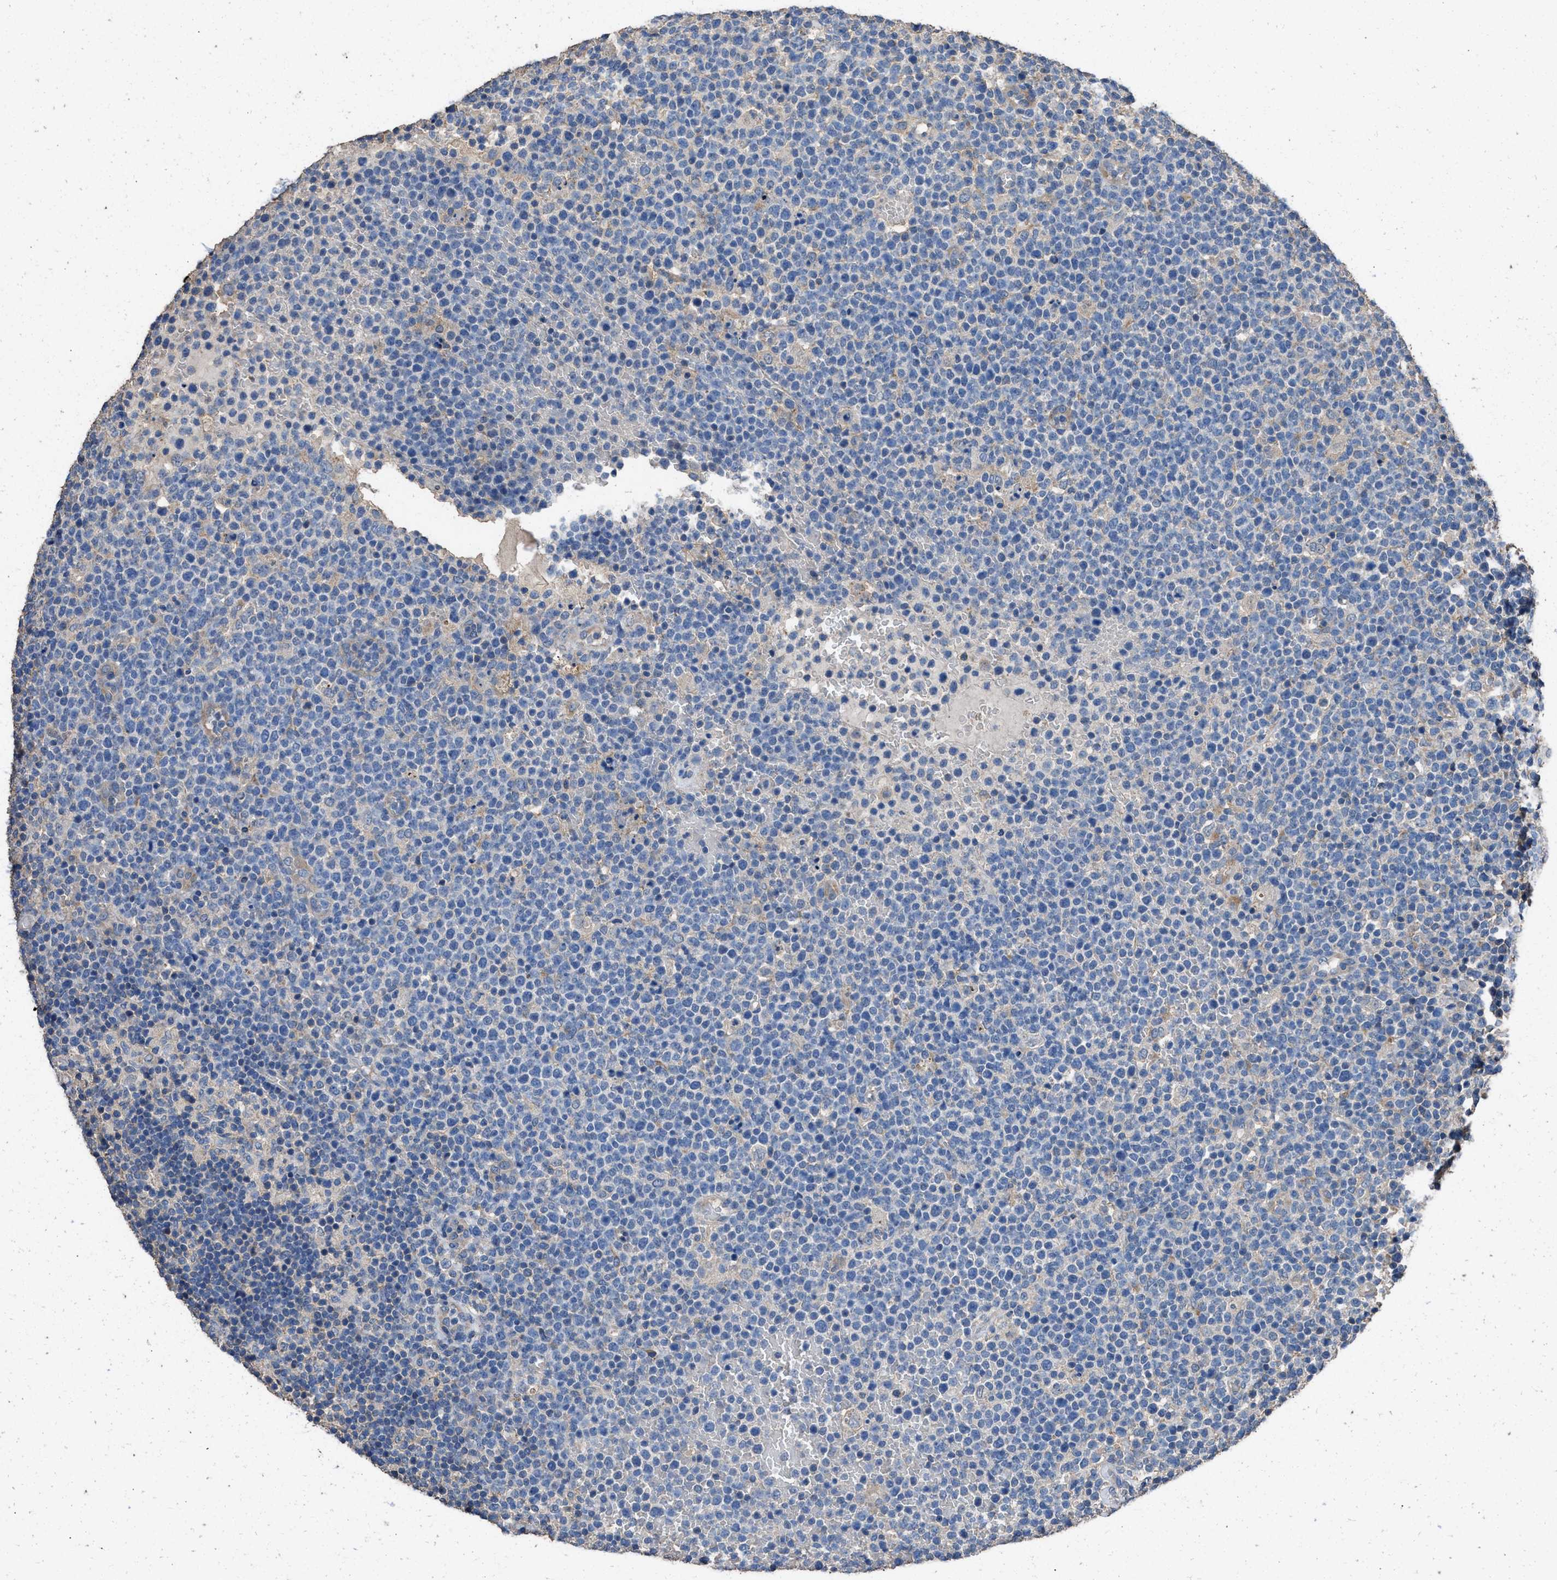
{"staining": {"intensity": "negative", "quantity": "none", "location": "none"}, "tissue": "lymphoma", "cell_type": "Tumor cells", "image_type": "cancer", "snomed": [{"axis": "morphology", "description": "Malignant lymphoma, non-Hodgkin's type, High grade"}, {"axis": "topography", "description": "Lymph node"}], "caption": "Image shows no protein expression in tumor cells of malignant lymphoma, non-Hodgkin's type (high-grade) tissue.", "gene": "ITSN1", "patient": {"sex": "male", "age": 61}}